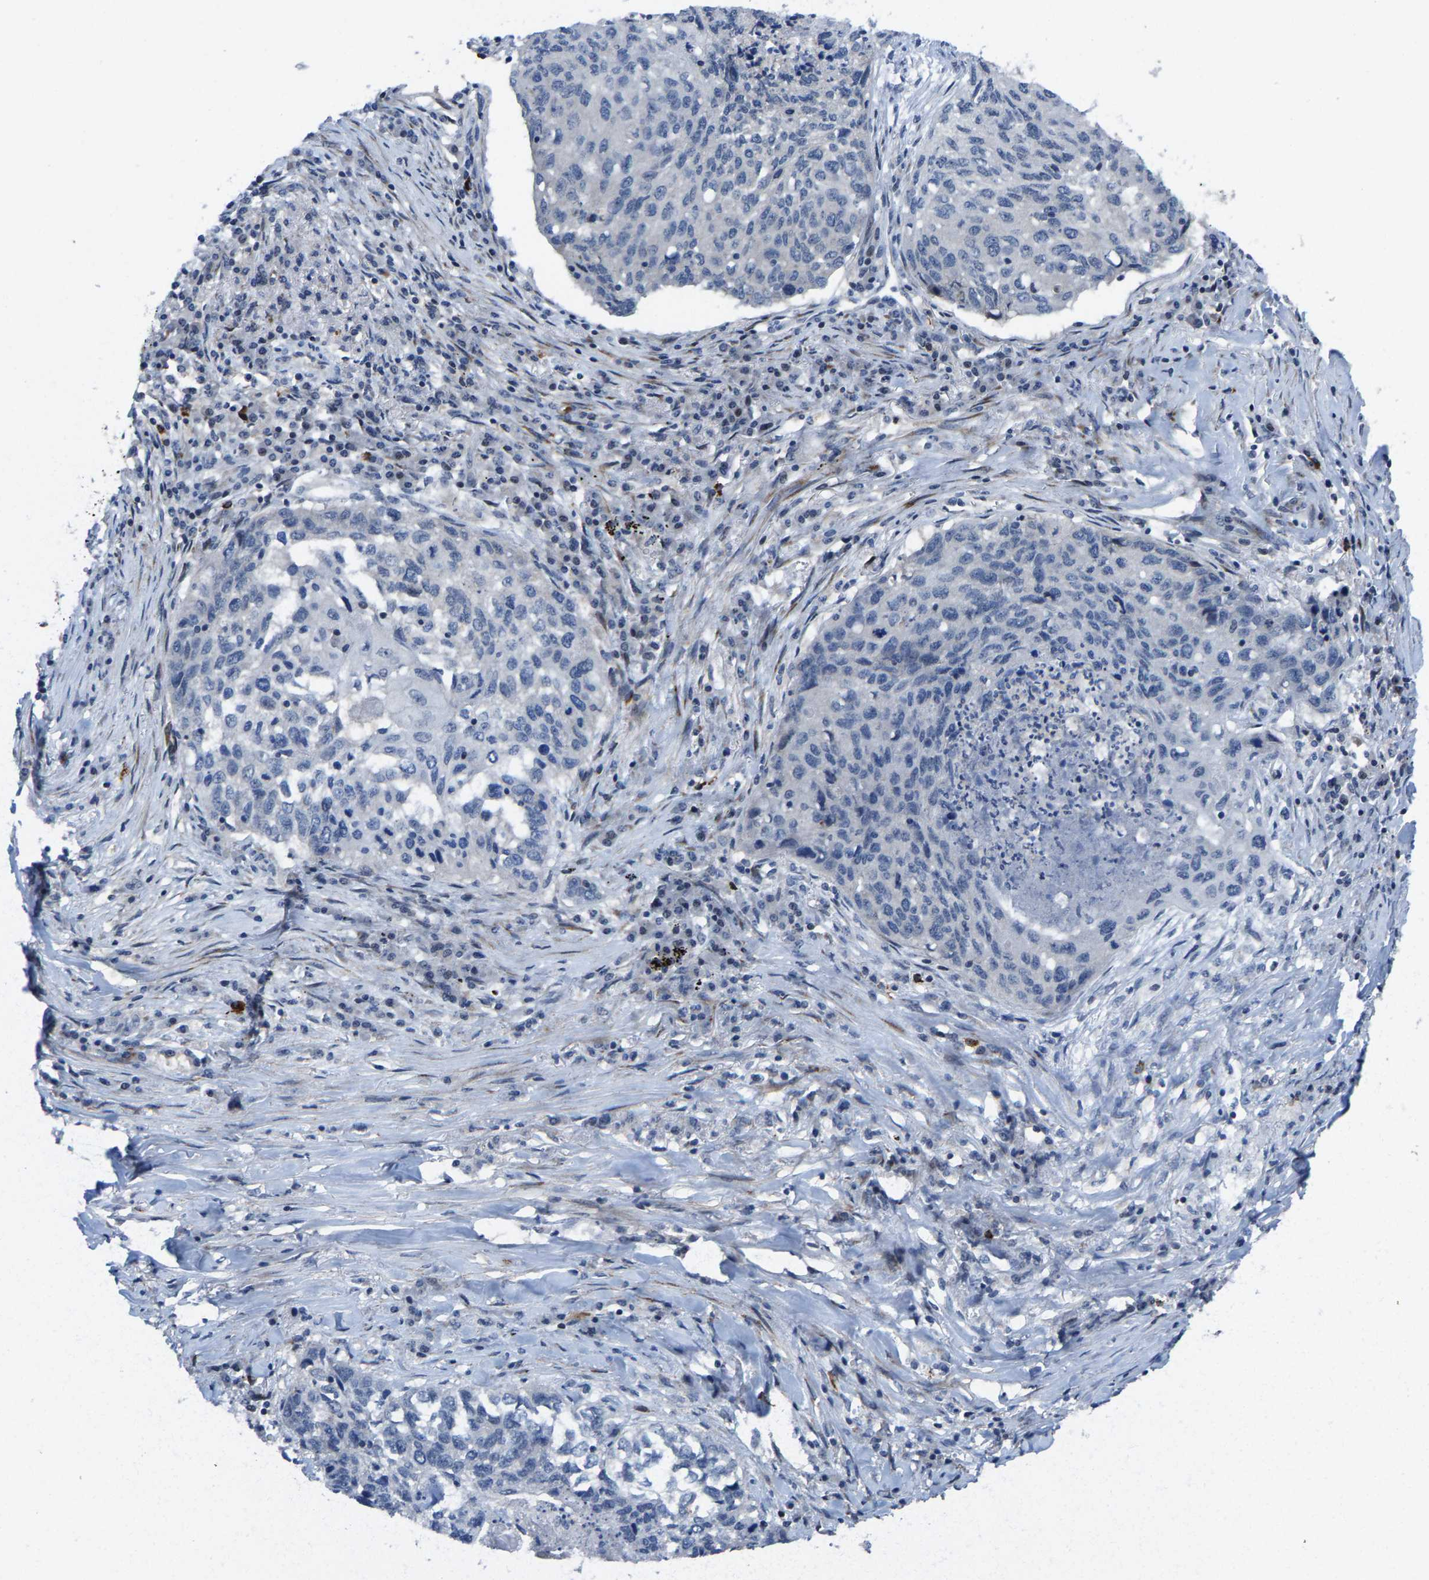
{"staining": {"intensity": "negative", "quantity": "none", "location": "none"}, "tissue": "lung cancer", "cell_type": "Tumor cells", "image_type": "cancer", "snomed": [{"axis": "morphology", "description": "Squamous cell carcinoma, NOS"}, {"axis": "topography", "description": "Lung"}], "caption": "High magnification brightfield microscopy of lung squamous cell carcinoma stained with DAB (brown) and counterstained with hematoxylin (blue): tumor cells show no significant expression.", "gene": "TDRKH", "patient": {"sex": "female", "age": 63}}